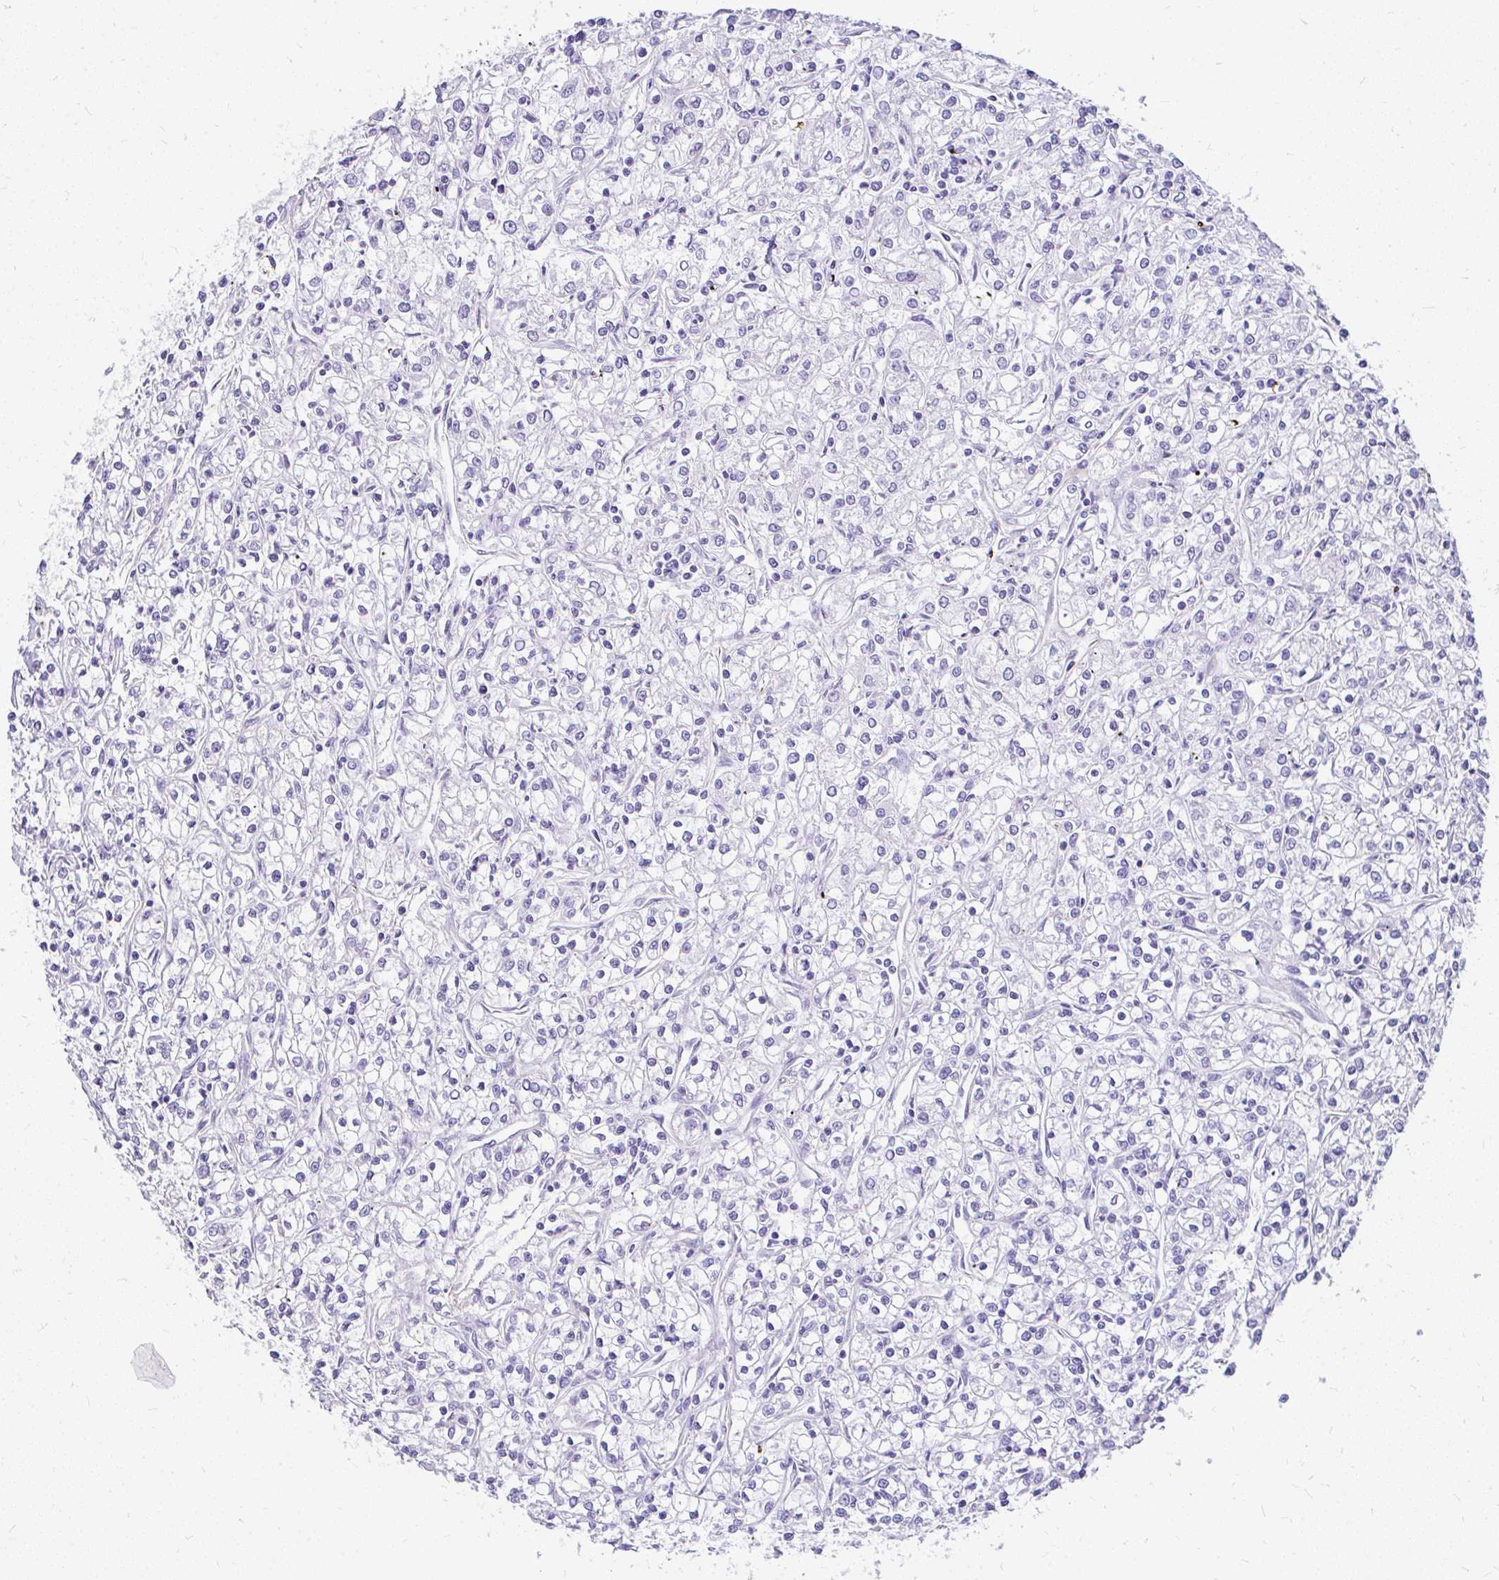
{"staining": {"intensity": "negative", "quantity": "none", "location": "none"}, "tissue": "renal cancer", "cell_type": "Tumor cells", "image_type": "cancer", "snomed": [{"axis": "morphology", "description": "Adenocarcinoma, NOS"}, {"axis": "topography", "description": "Kidney"}], "caption": "The histopathology image displays no significant staining in tumor cells of renal cancer.", "gene": "FAM83C", "patient": {"sex": "female", "age": 59}}